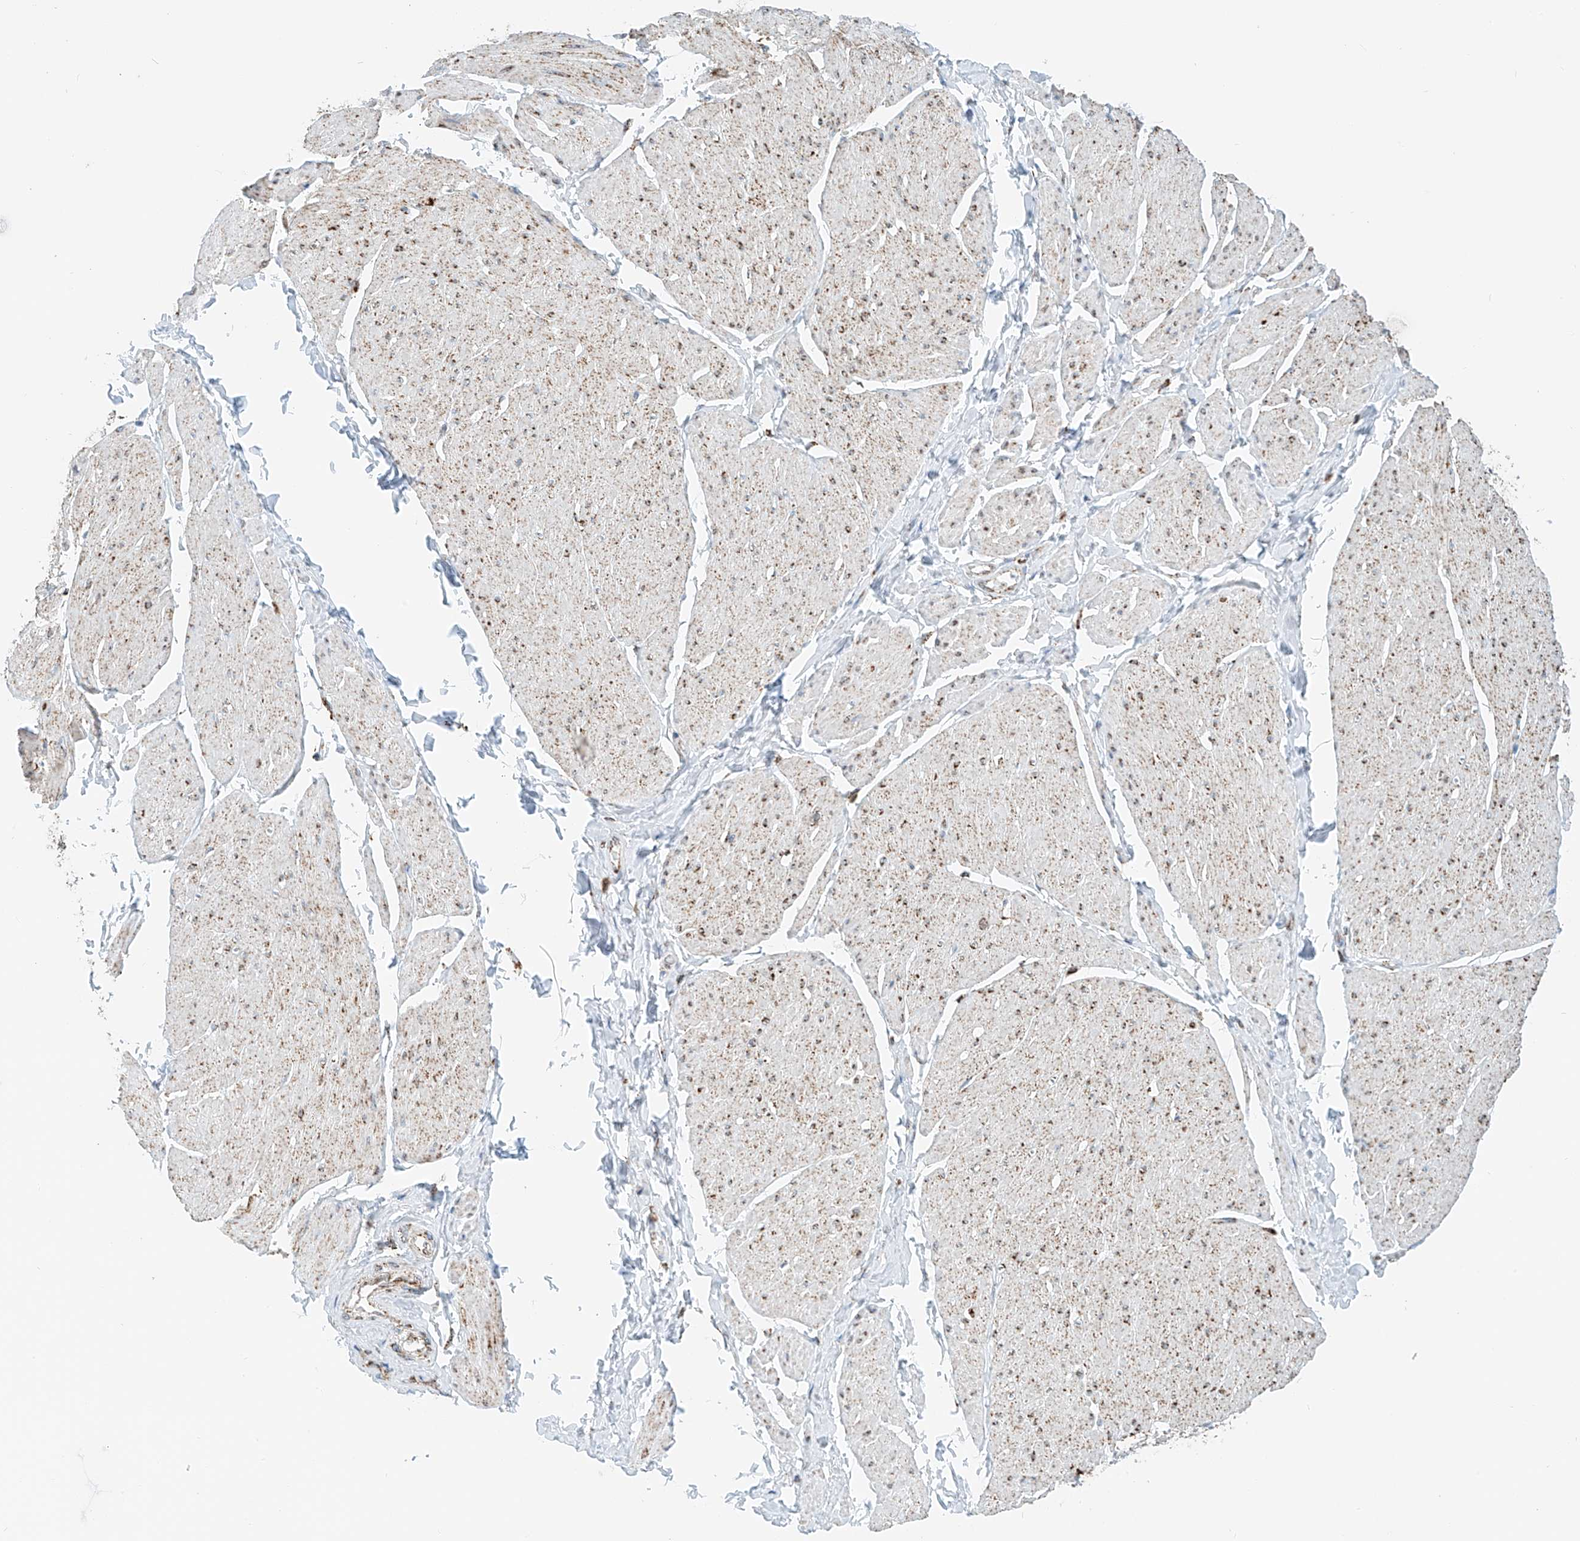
{"staining": {"intensity": "weak", "quantity": "<25%", "location": "cytoplasmic/membranous"}, "tissue": "smooth muscle", "cell_type": "Smooth muscle cells", "image_type": "normal", "snomed": [{"axis": "morphology", "description": "Urothelial carcinoma, High grade"}, {"axis": "topography", "description": "Urinary bladder"}], "caption": "Immunohistochemistry (IHC) micrograph of unremarkable human smooth muscle stained for a protein (brown), which exhibits no staining in smooth muscle cells. Nuclei are stained in blue.", "gene": "PPA2", "patient": {"sex": "male", "age": 46}}